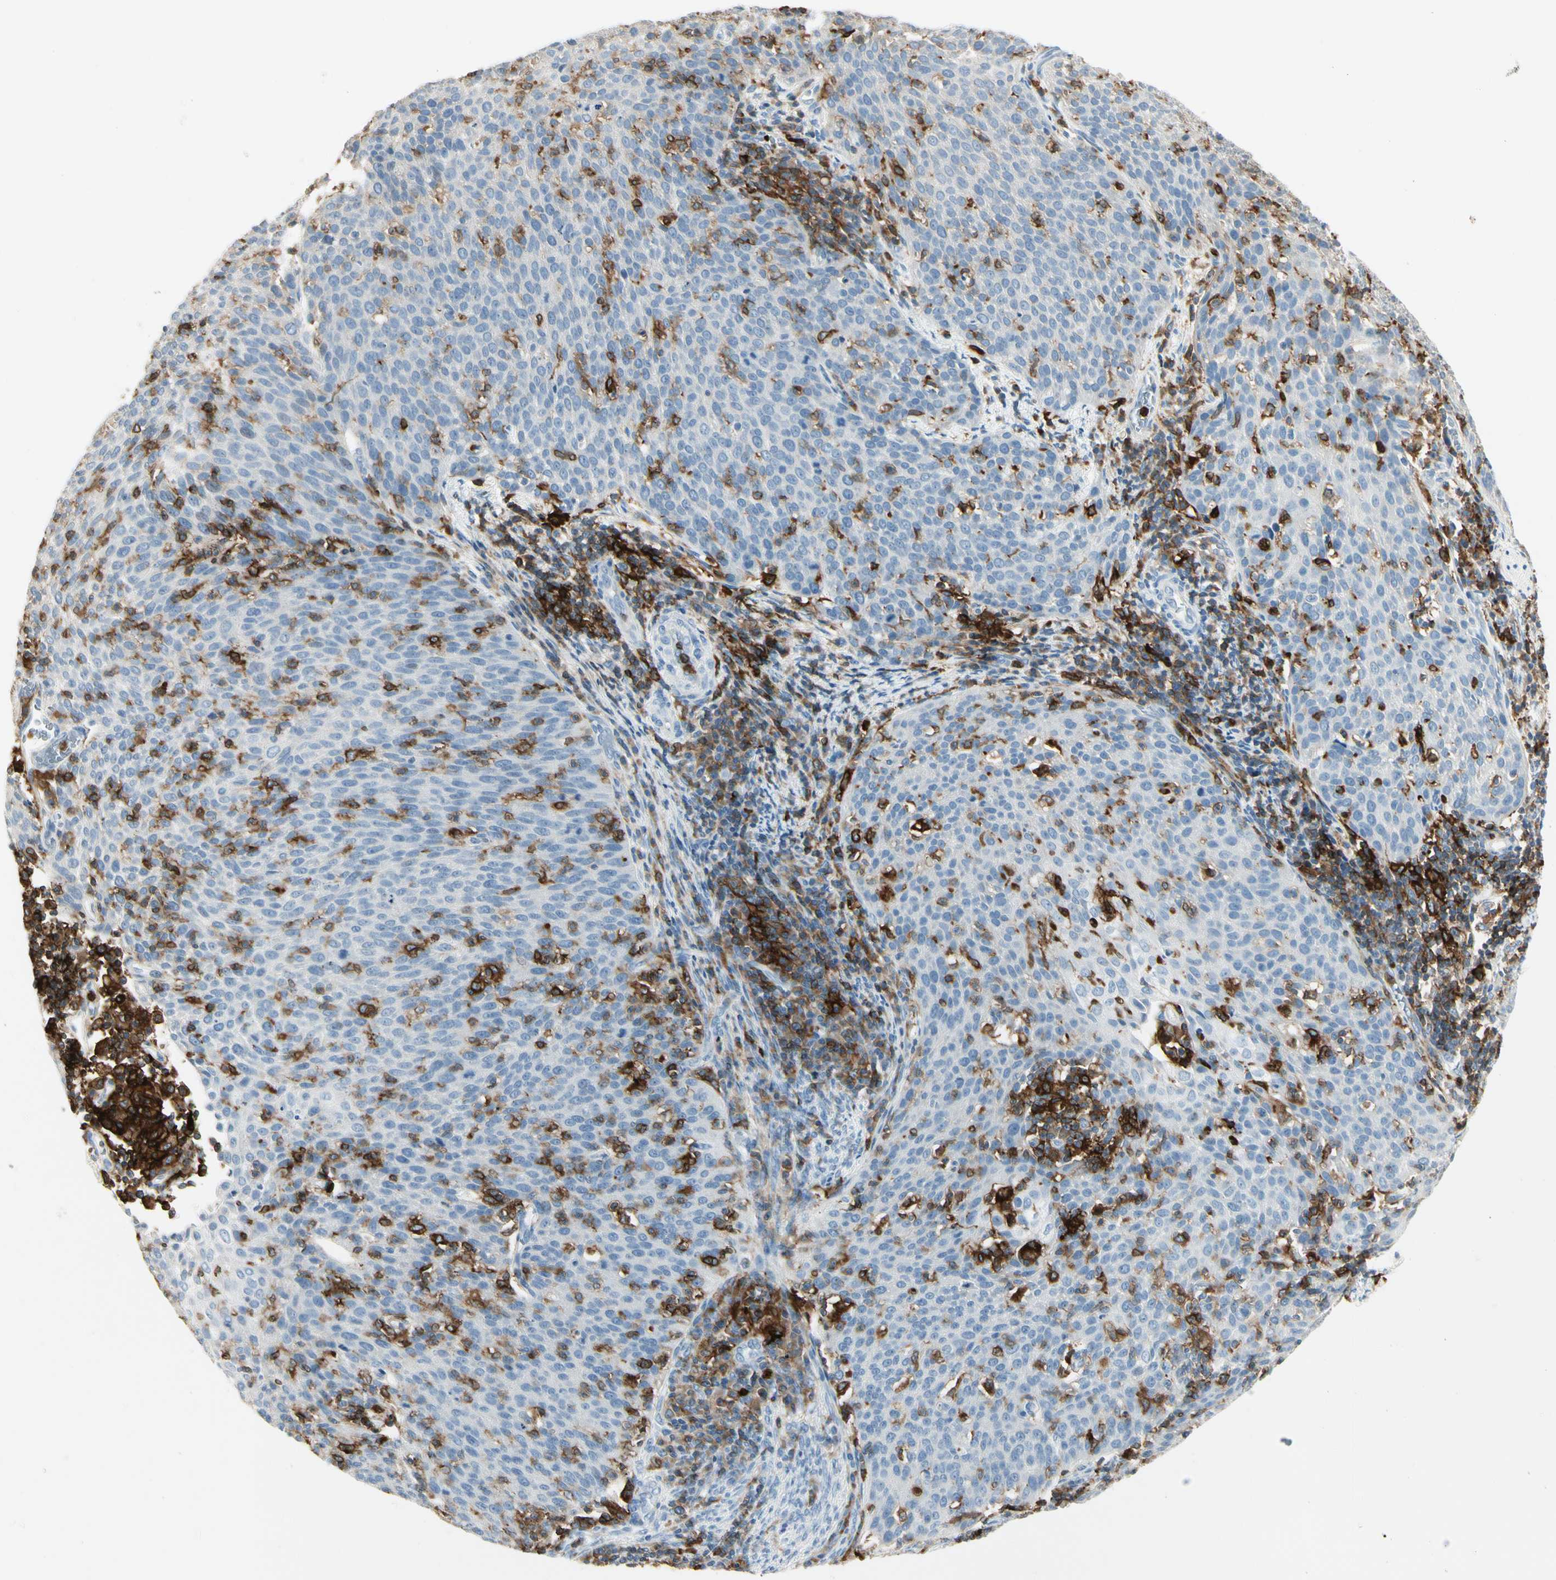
{"staining": {"intensity": "negative", "quantity": "none", "location": "none"}, "tissue": "cervical cancer", "cell_type": "Tumor cells", "image_type": "cancer", "snomed": [{"axis": "morphology", "description": "Squamous cell carcinoma, NOS"}, {"axis": "topography", "description": "Cervix"}], "caption": "Tumor cells show no significant positivity in squamous cell carcinoma (cervical).", "gene": "ITGB2", "patient": {"sex": "female", "age": 38}}